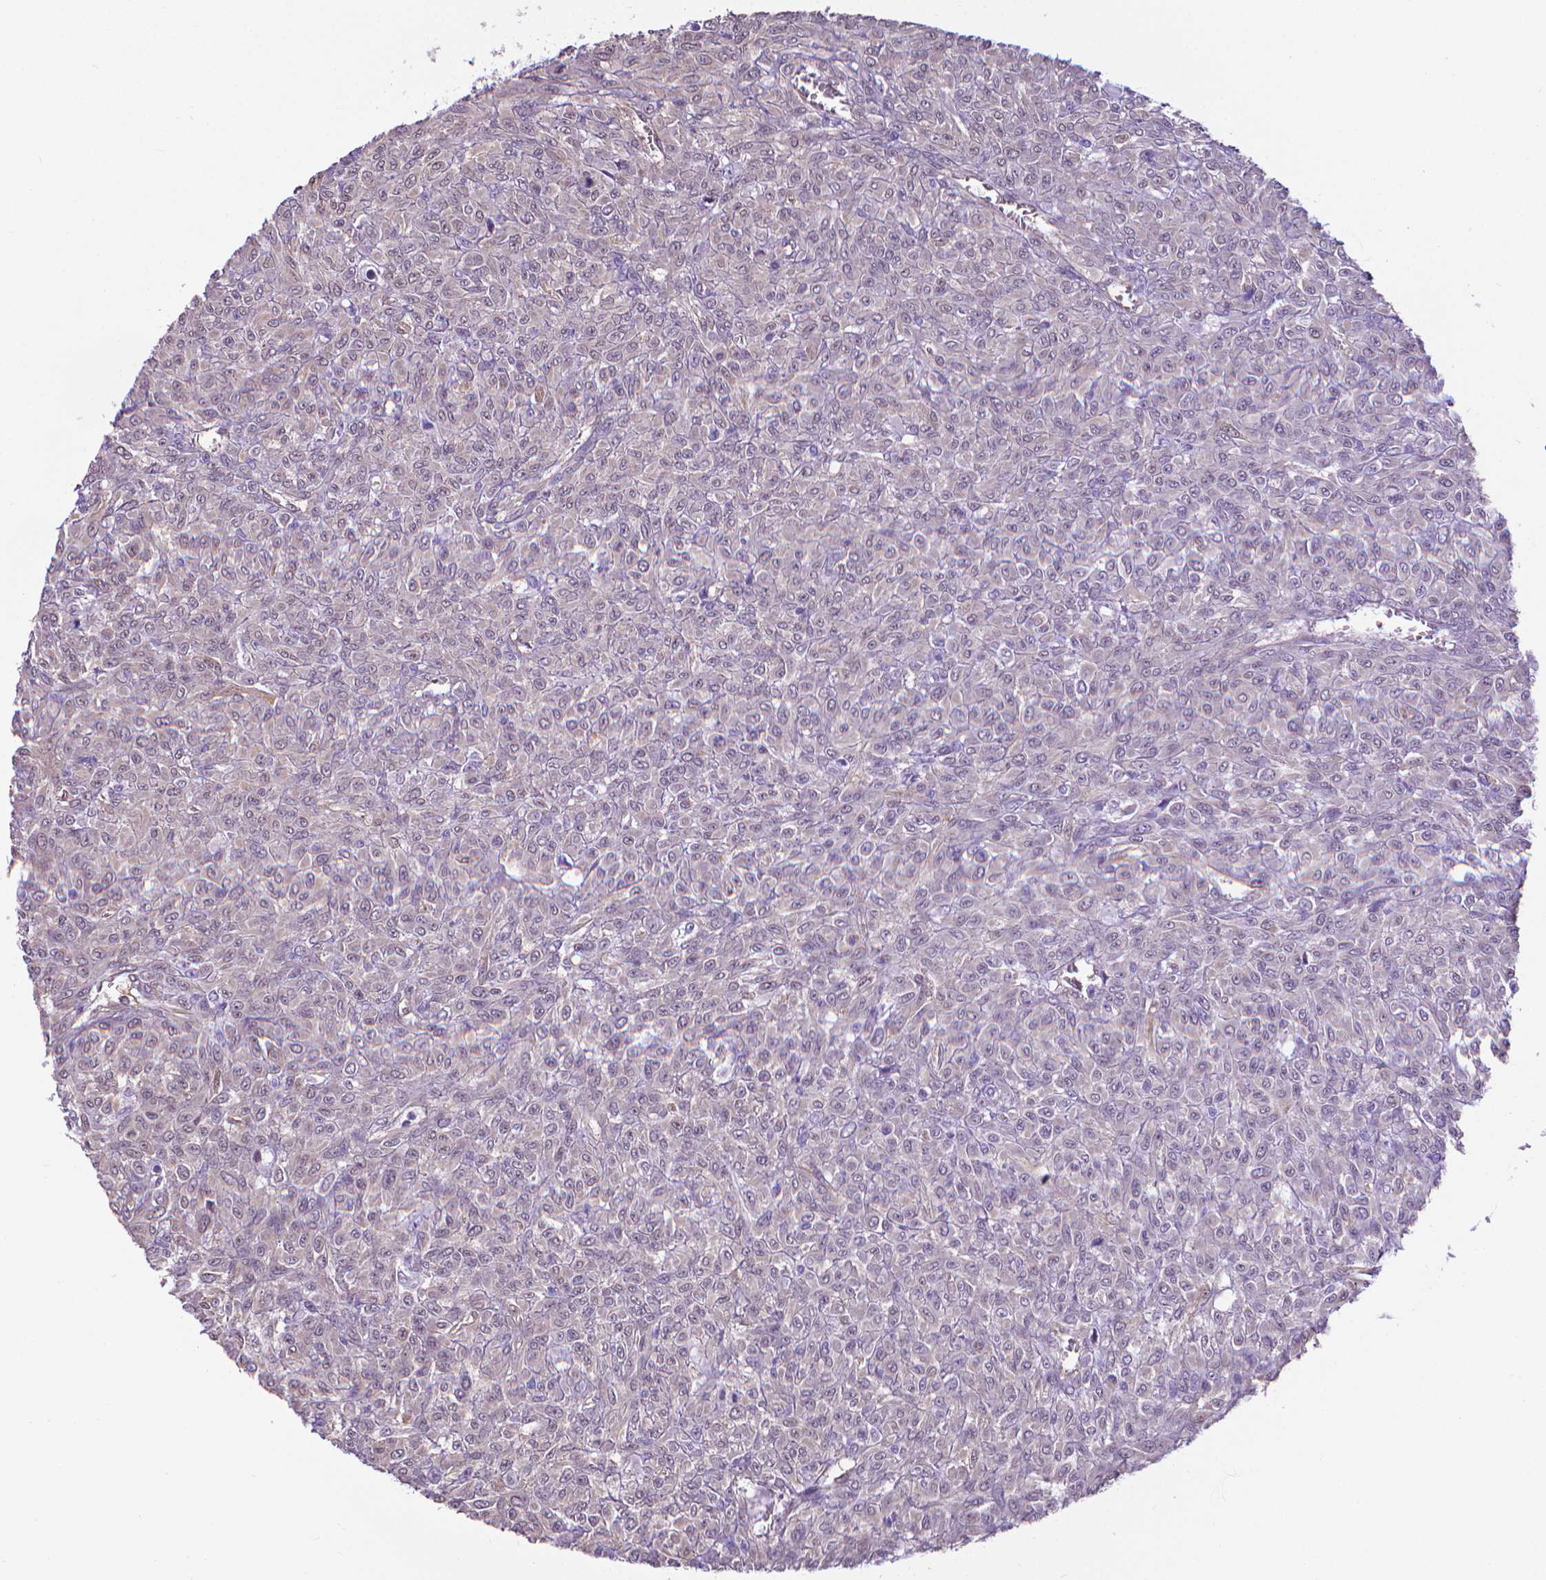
{"staining": {"intensity": "negative", "quantity": "none", "location": "none"}, "tissue": "renal cancer", "cell_type": "Tumor cells", "image_type": "cancer", "snomed": [{"axis": "morphology", "description": "Adenocarcinoma, NOS"}, {"axis": "topography", "description": "Kidney"}], "caption": "A photomicrograph of renal adenocarcinoma stained for a protein demonstrates no brown staining in tumor cells. (DAB immunohistochemistry (IHC) visualized using brightfield microscopy, high magnification).", "gene": "CLIC4", "patient": {"sex": "male", "age": 58}}